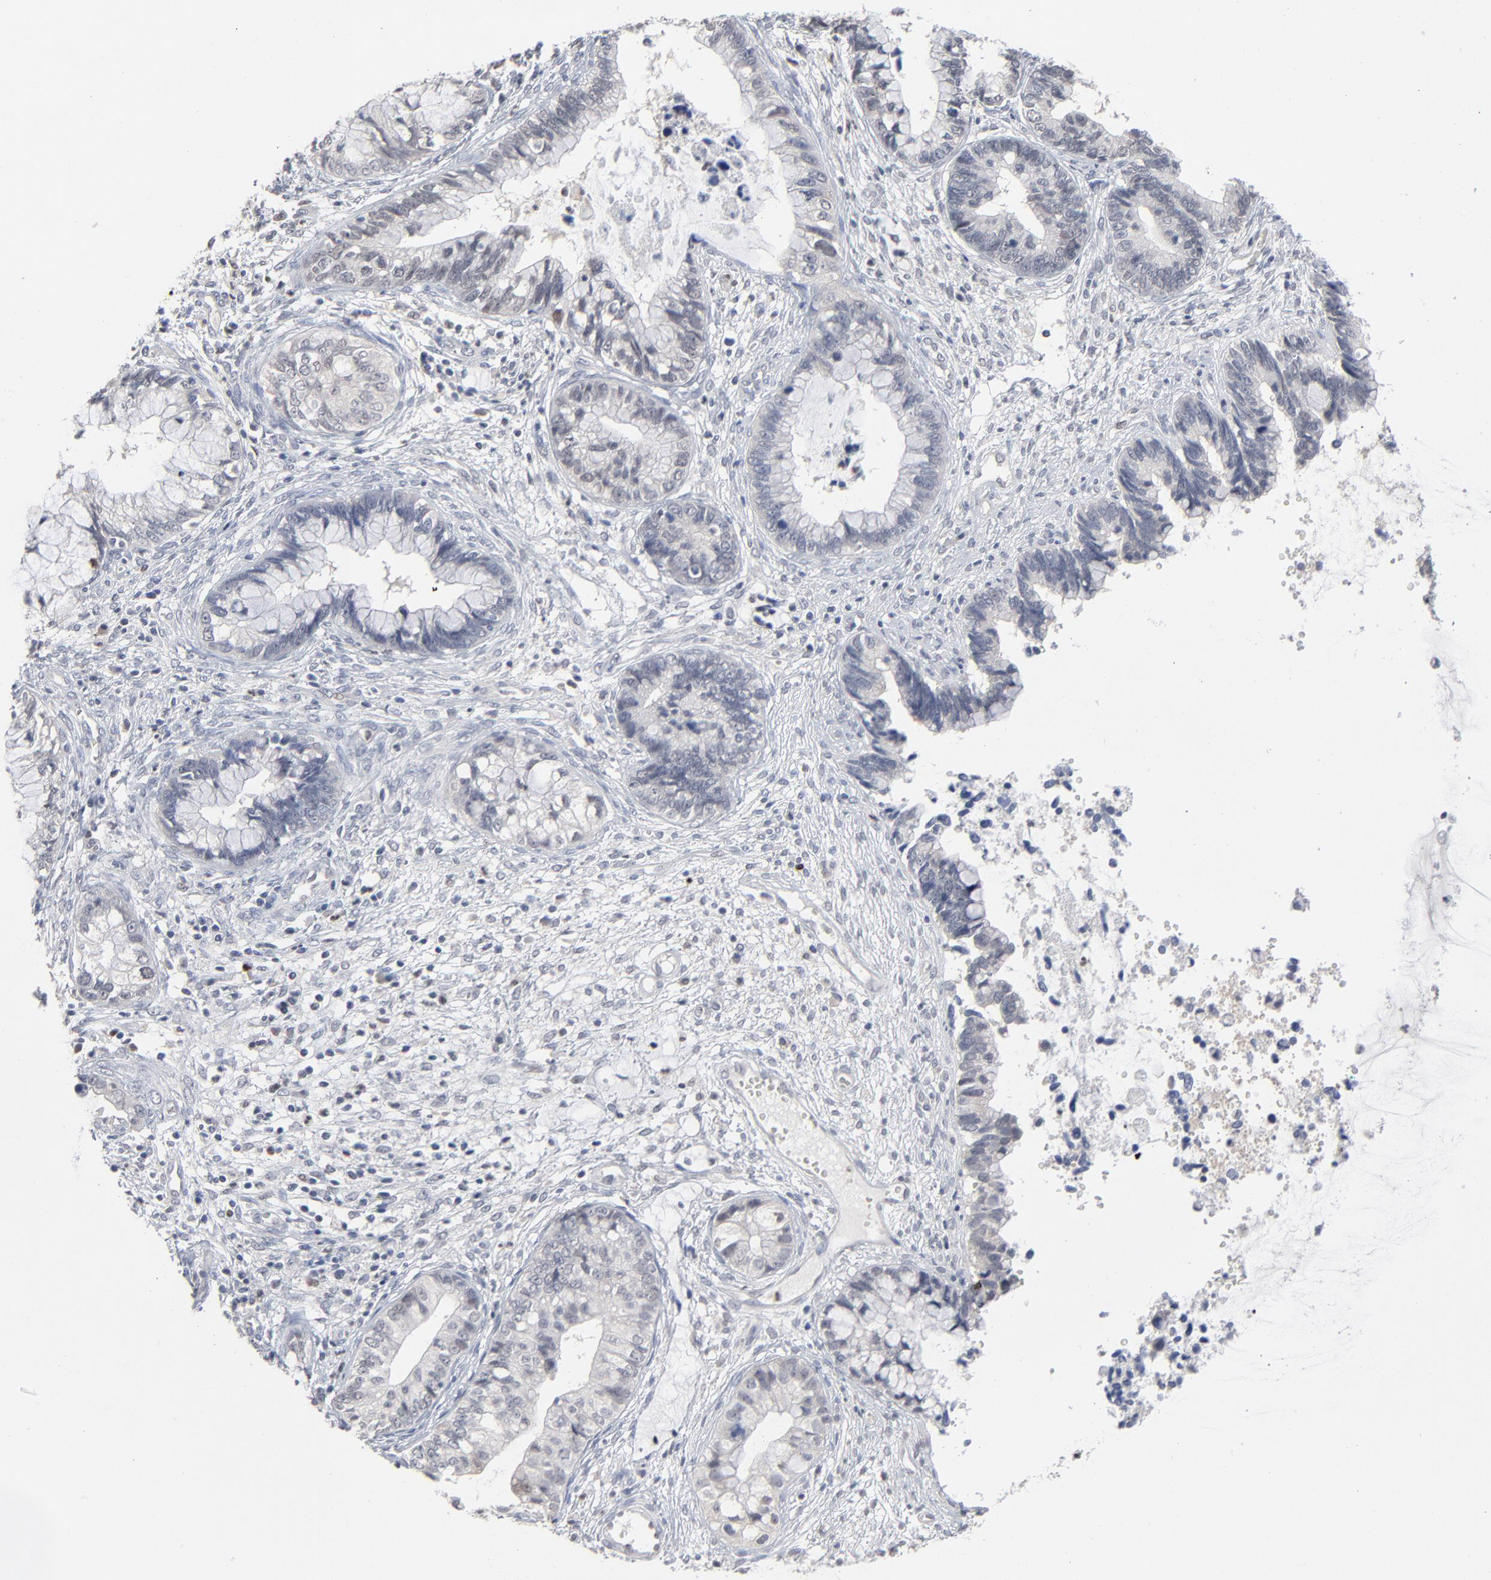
{"staining": {"intensity": "negative", "quantity": "none", "location": "none"}, "tissue": "cervical cancer", "cell_type": "Tumor cells", "image_type": "cancer", "snomed": [{"axis": "morphology", "description": "Adenocarcinoma, NOS"}, {"axis": "topography", "description": "Cervix"}], "caption": "Adenocarcinoma (cervical) stained for a protein using IHC demonstrates no positivity tumor cells.", "gene": "FOXN2", "patient": {"sex": "female", "age": 44}}